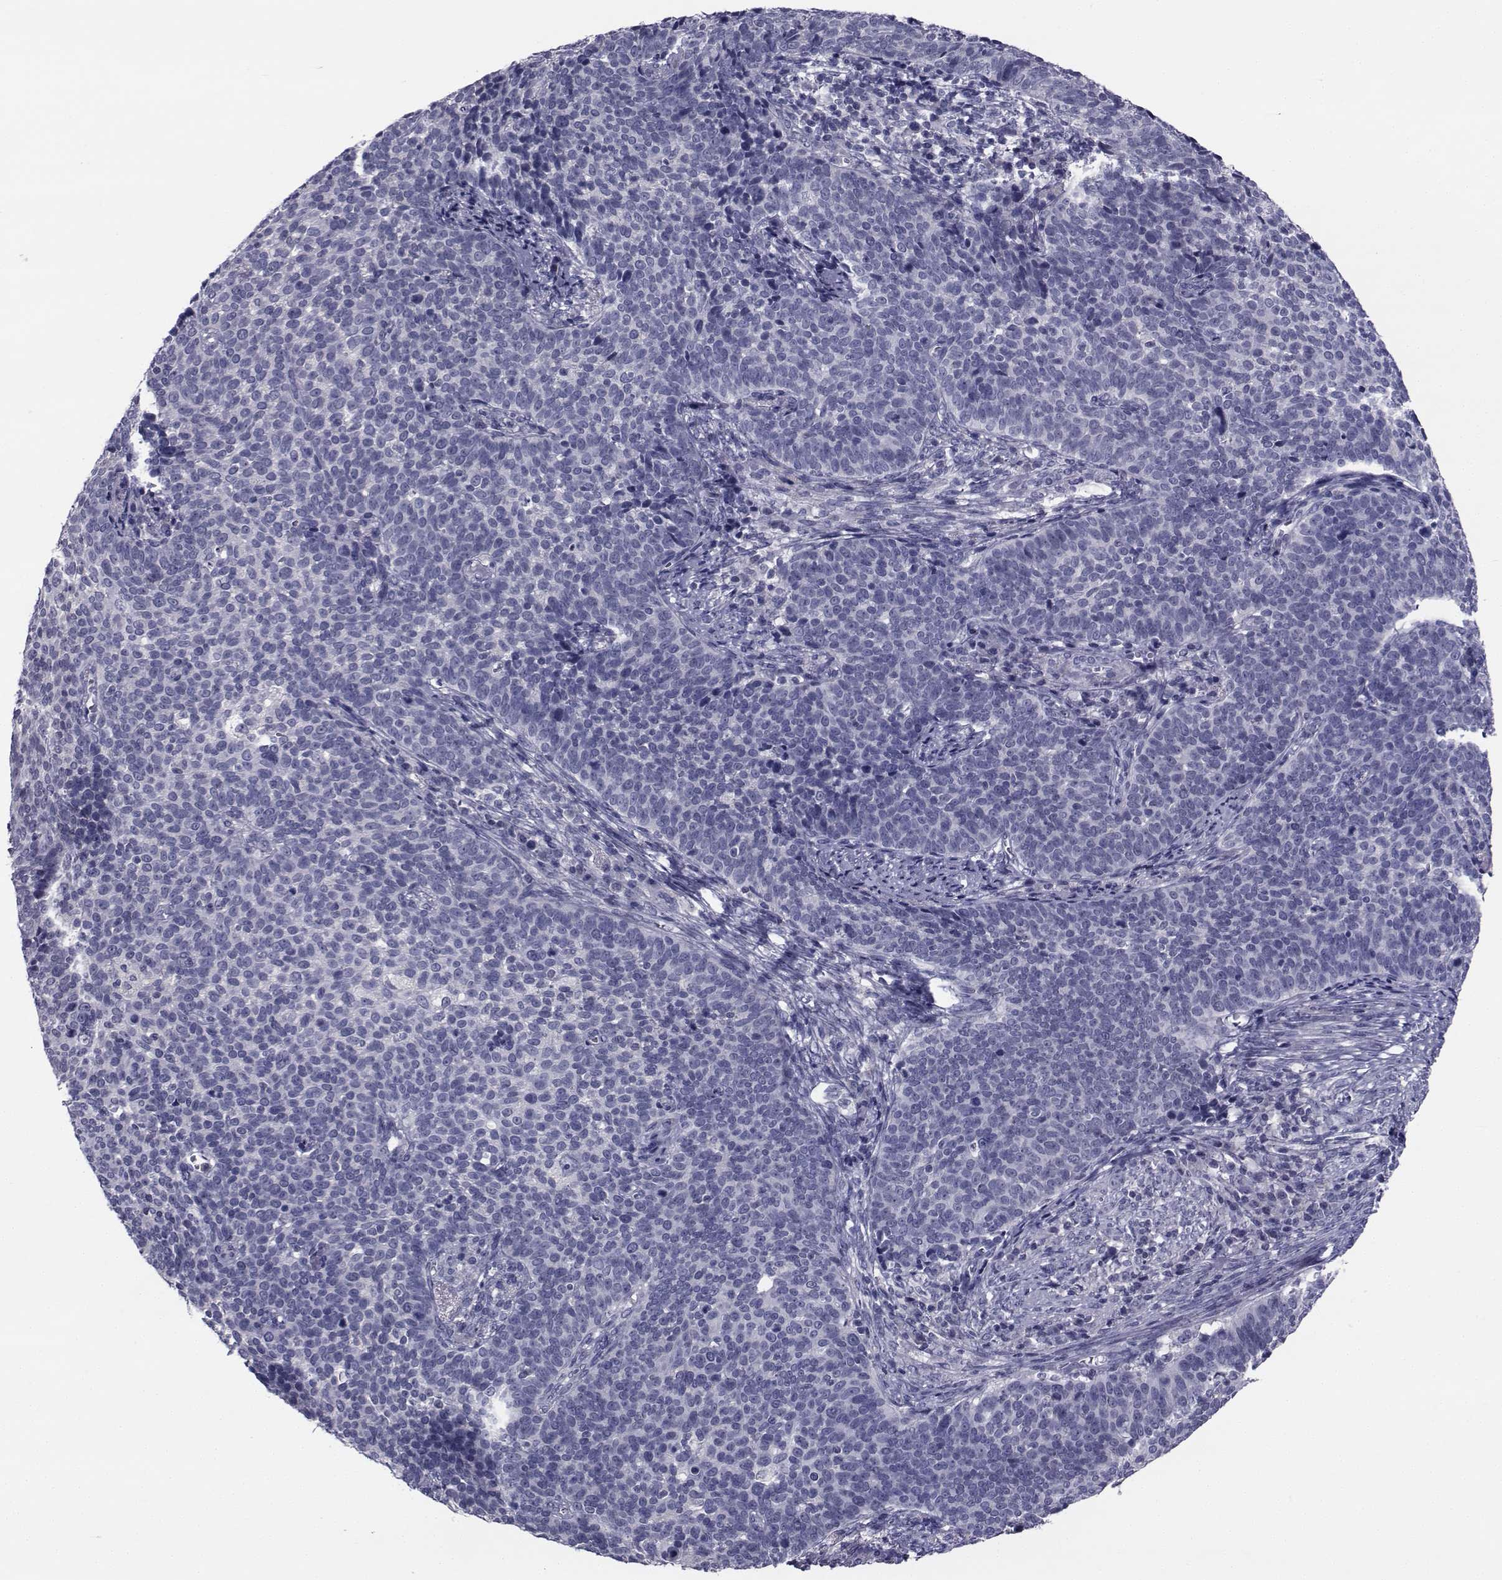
{"staining": {"intensity": "negative", "quantity": "none", "location": "none"}, "tissue": "cervical cancer", "cell_type": "Tumor cells", "image_type": "cancer", "snomed": [{"axis": "morphology", "description": "Squamous cell carcinoma, NOS"}, {"axis": "topography", "description": "Cervix"}], "caption": "Tumor cells show no significant protein staining in cervical cancer. Nuclei are stained in blue.", "gene": "CHRNA1", "patient": {"sex": "female", "age": 39}}